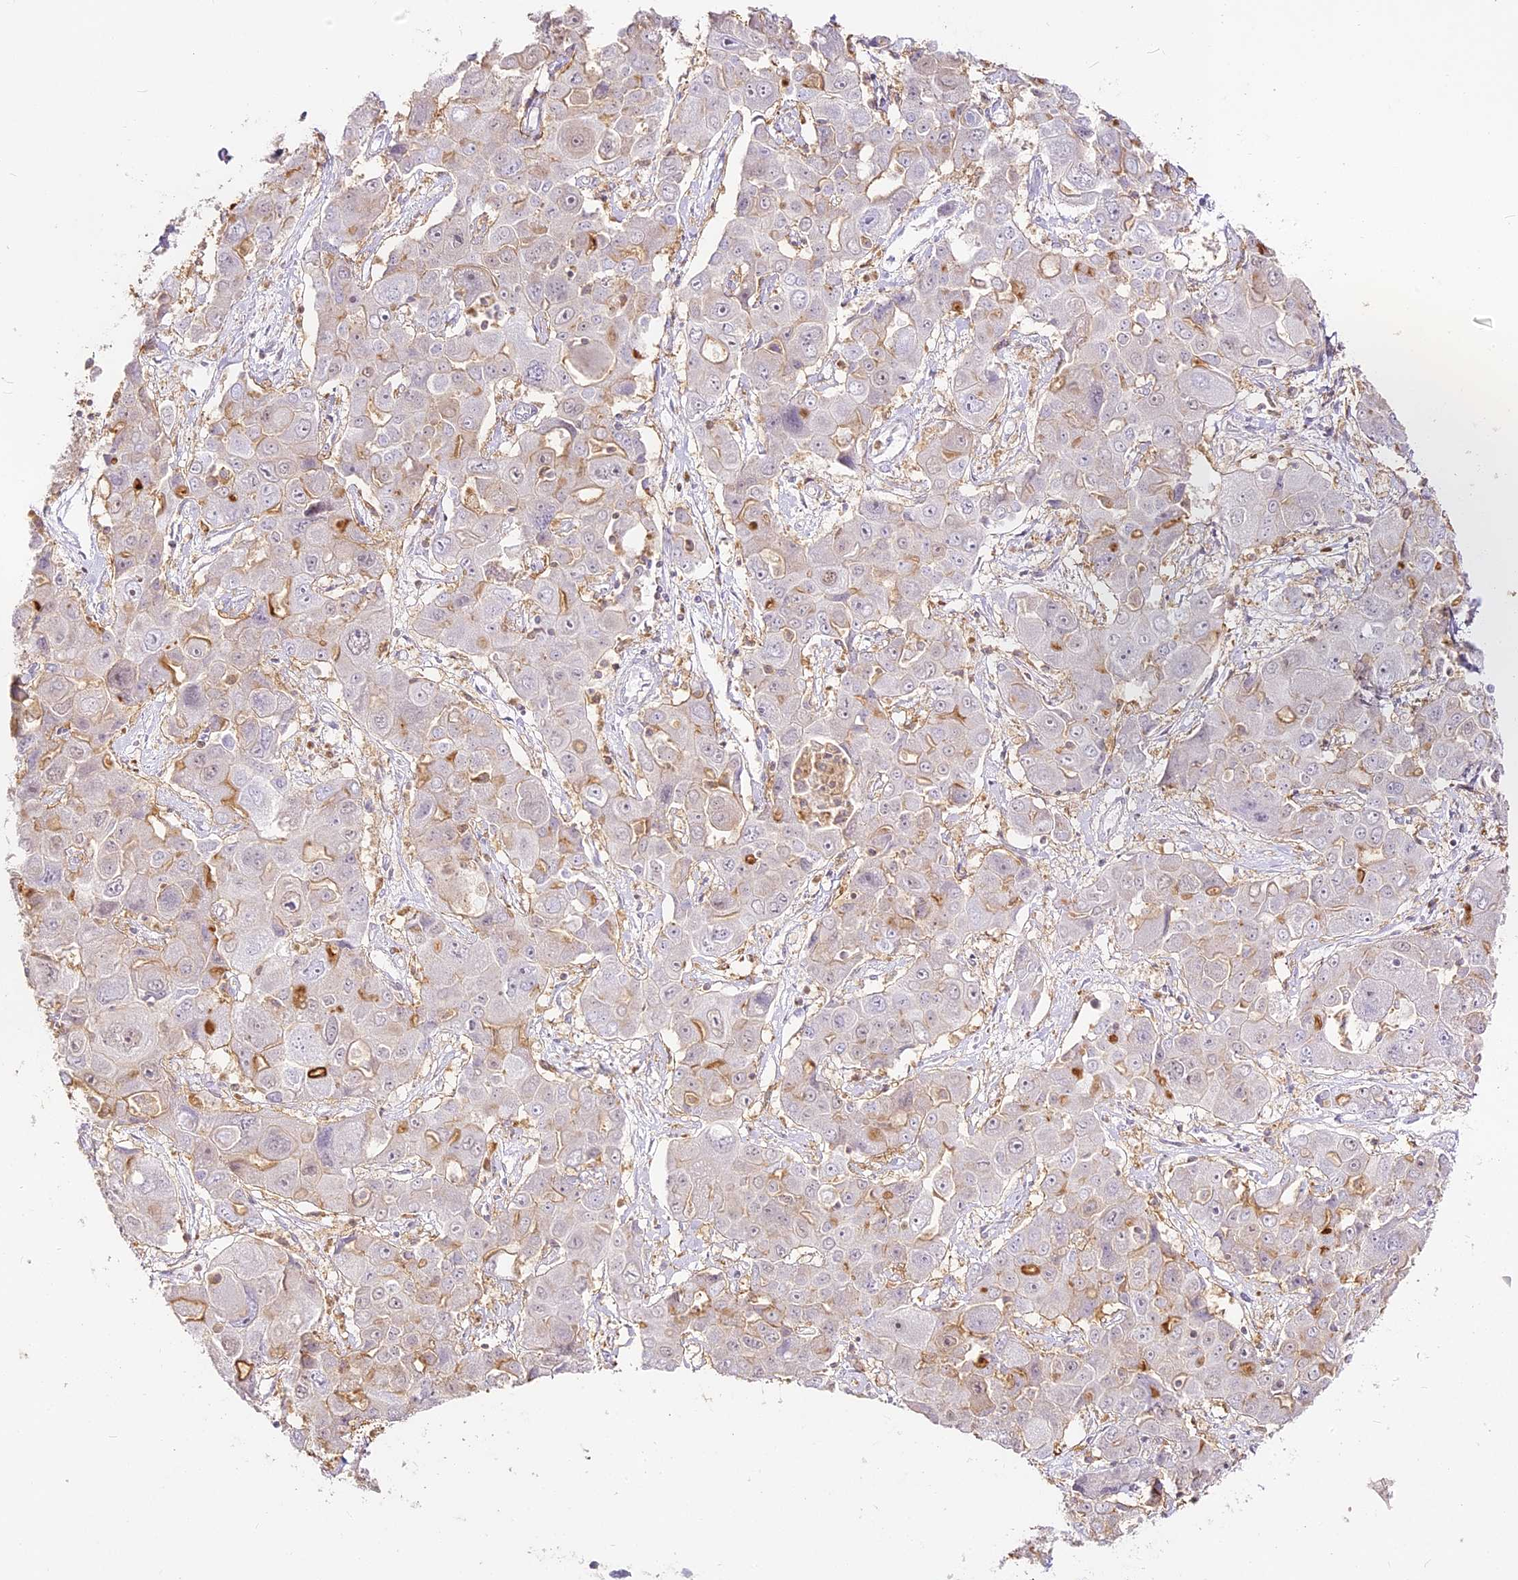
{"staining": {"intensity": "moderate", "quantity": "<25%", "location": "cytoplasmic/membranous"}, "tissue": "liver cancer", "cell_type": "Tumor cells", "image_type": "cancer", "snomed": [{"axis": "morphology", "description": "Cholangiocarcinoma"}, {"axis": "topography", "description": "Liver"}], "caption": "Human liver cholangiocarcinoma stained for a protein (brown) displays moderate cytoplasmic/membranous positive expression in approximately <25% of tumor cells.", "gene": "DOCK2", "patient": {"sex": "male", "age": 67}}